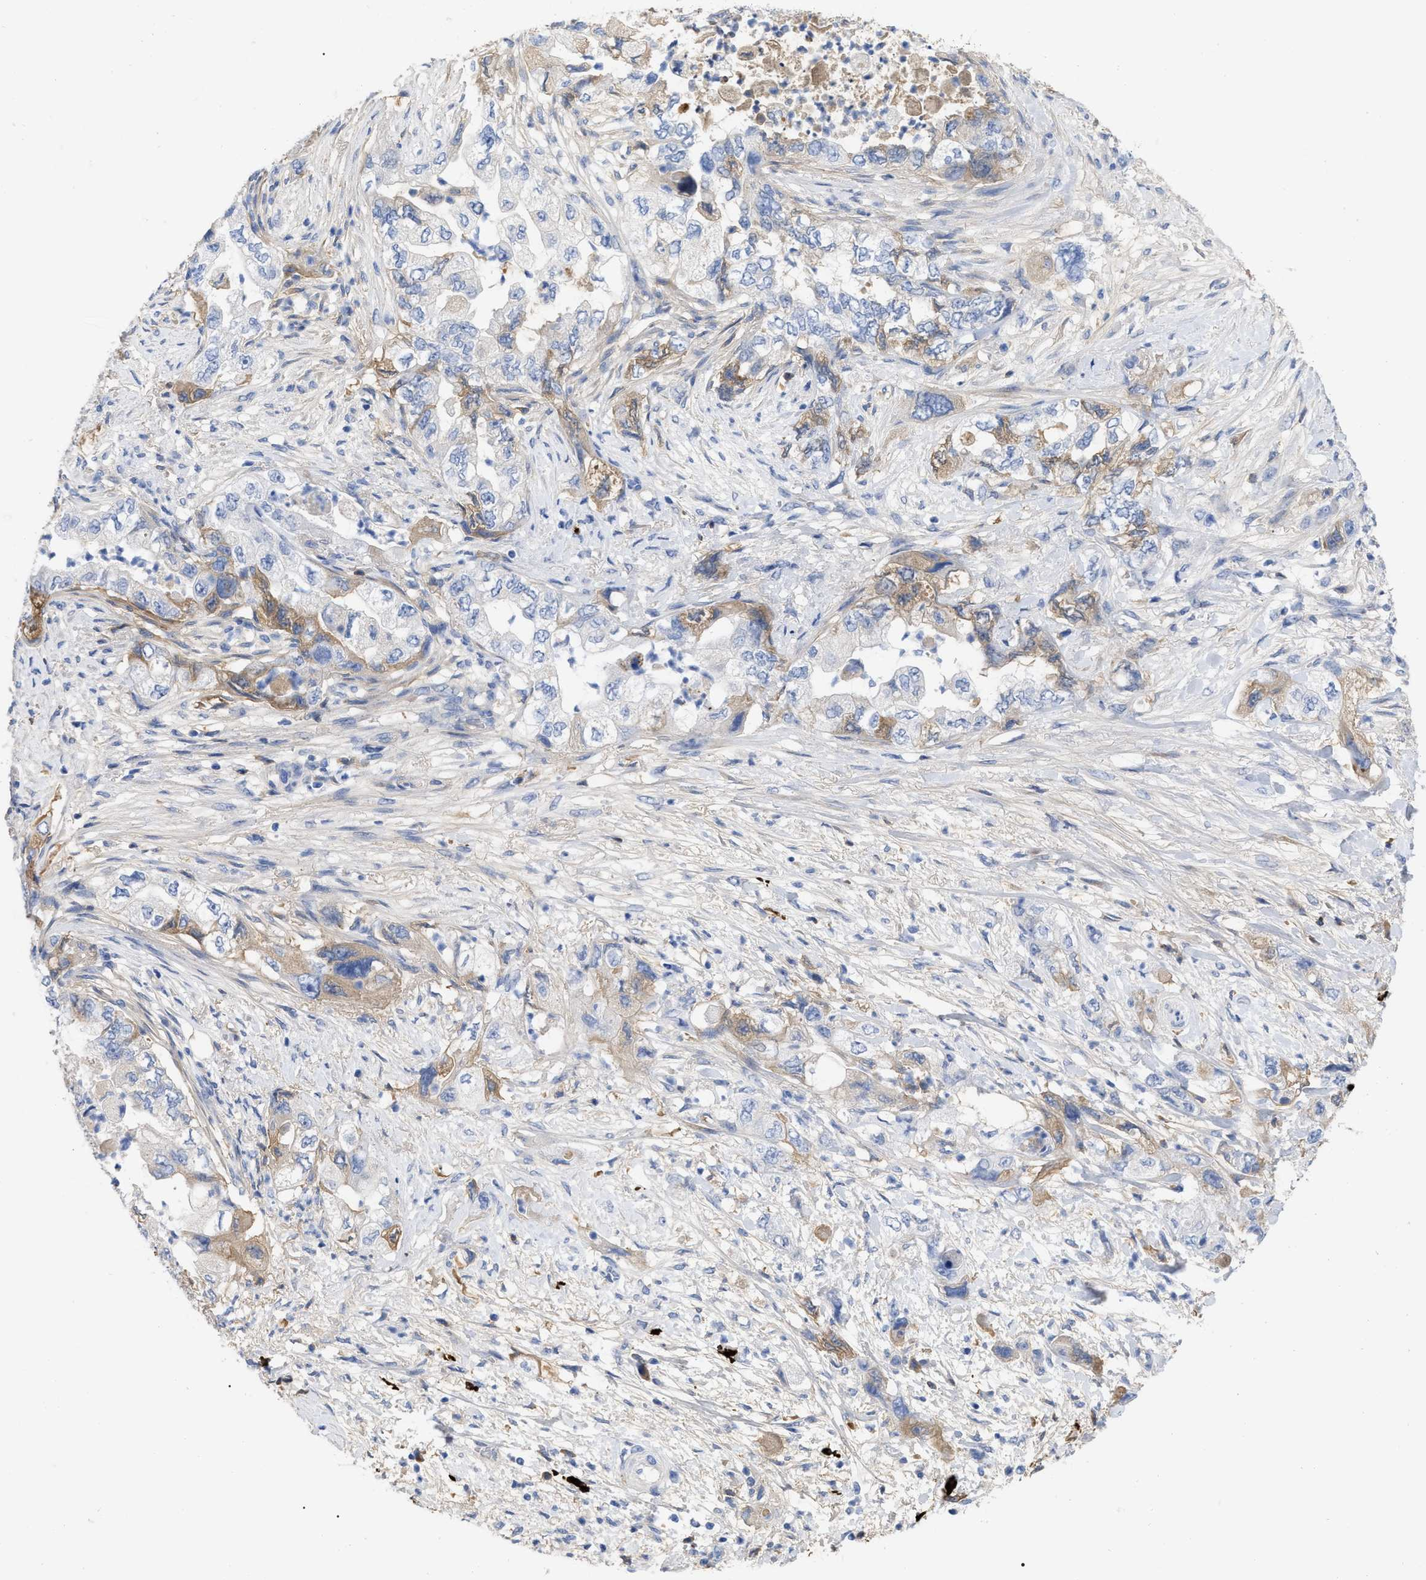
{"staining": {"intensity": "weak", "quantity": ">75%", "location": "cytoplasmic/membranous"}, "tissue": "pancreatic cancer", "cell_type": "Tumor cells", "image_type": "cancer", "snomed": [{"axis": "morphology", "description": "Adenocarcinoma, NOS"}, {"axis": "topography", "description": "Pancreas"}], "caption": "Pancreatic cancer stained with a brown dye demonstrates weak cytoplasmic/membranous positive staining in about >75% of tumor cells.", "gene": "IGHV5-51", "patient": {"sex": "female", "age": 73}}